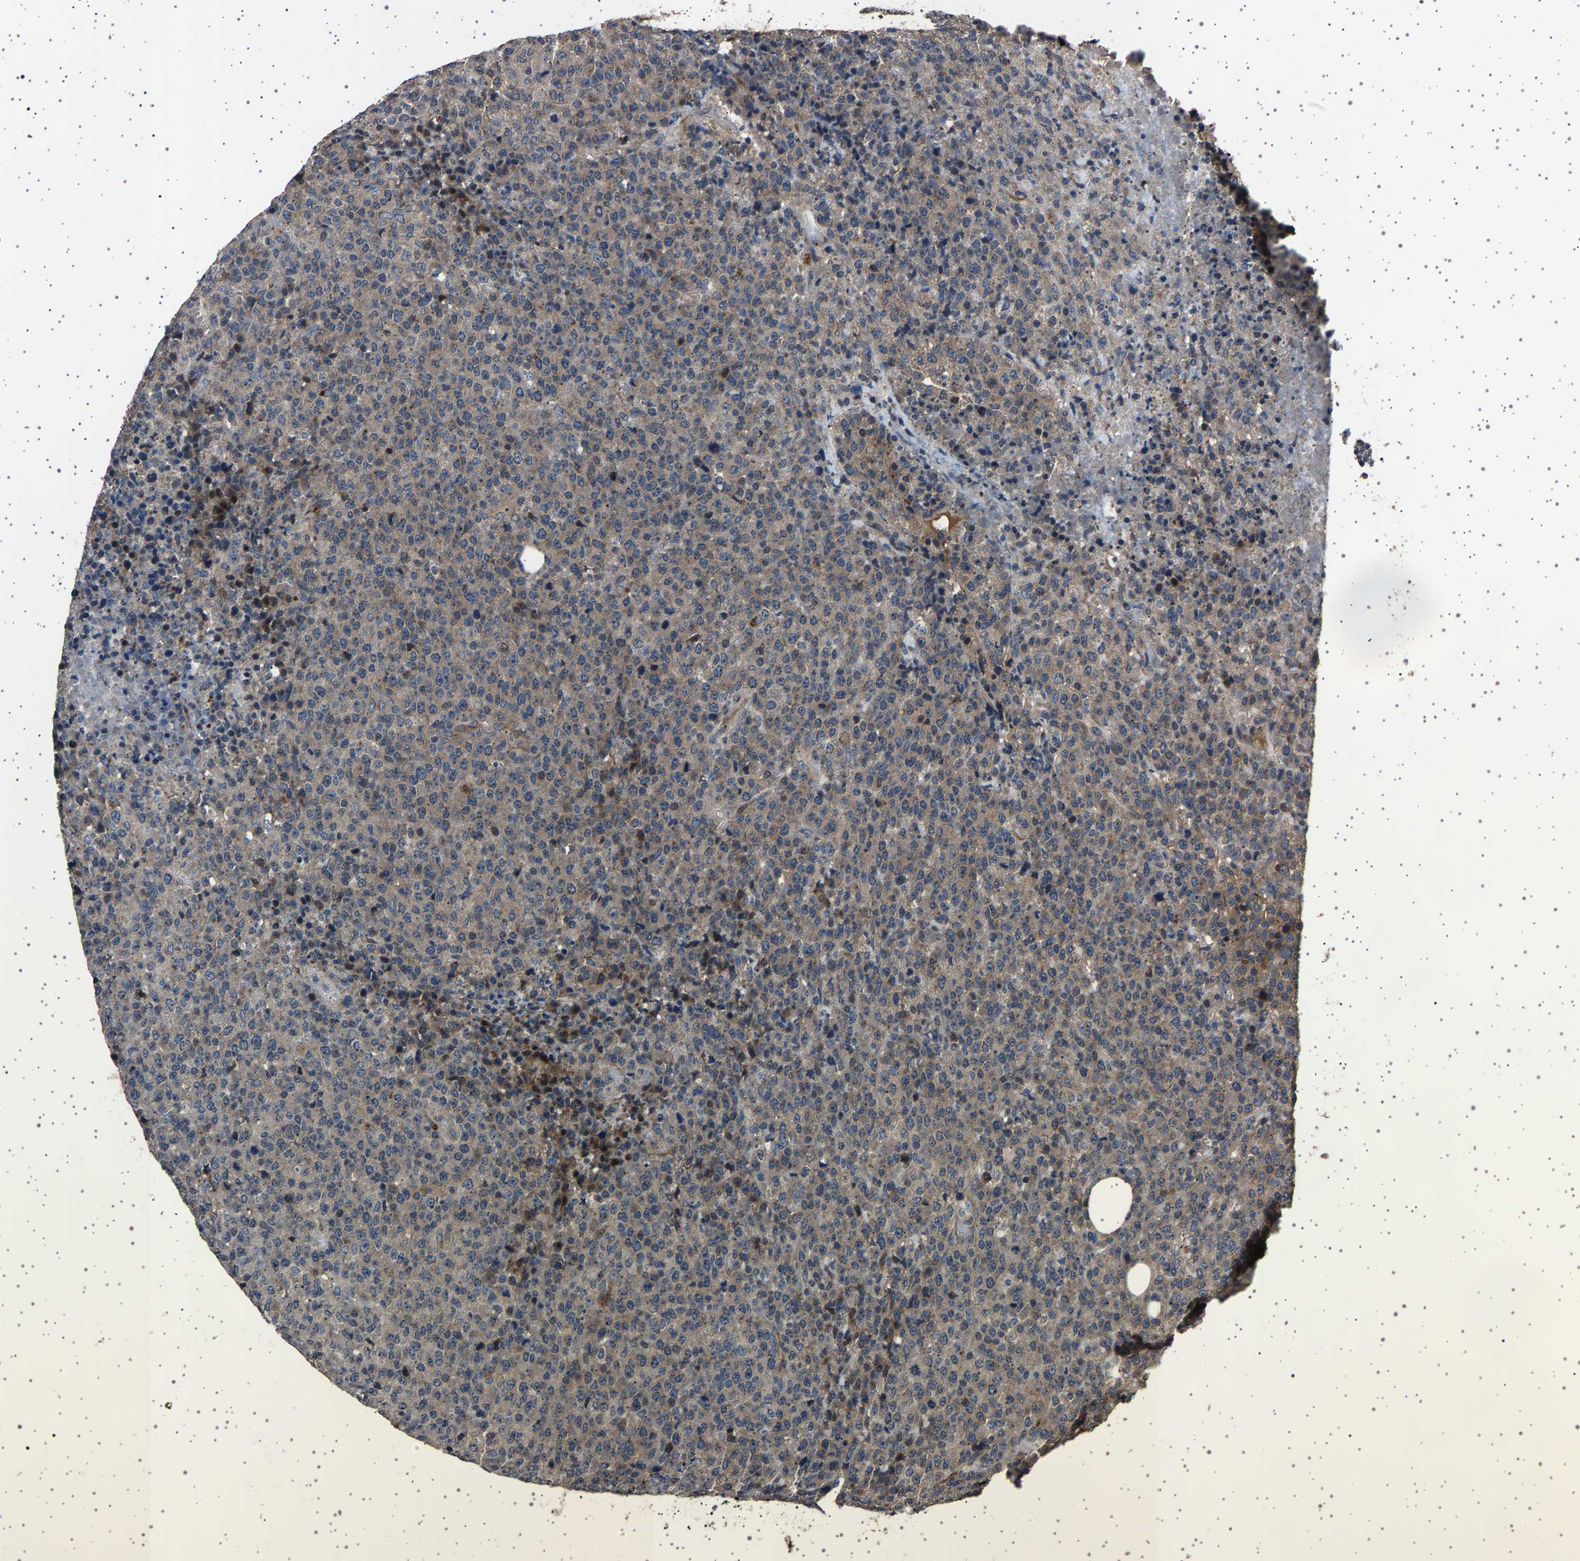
{"staining": {"intensity": "weak", "quantity": "25%-75%", "location": "cytoplasmic/membranous"}, "tissue": "lymphoma", "cell_type": "Tumor cells", "image_type": "cancer", "snomed": [{"axis": "morphology", "description": "Malignant lymphoma, non-Hodgkin's type, Low grade"}, {"axis": "topography", "description": "Lymph node"}], "caption": "Protein staining by immunohistochemistry (IHC) displays weak cytoplasmic/membranous staining in about 25%-75% of tumor cells in lymphoma.", "gene": "NCKAP1", "patient": {"sex": "male", "age": 66}}